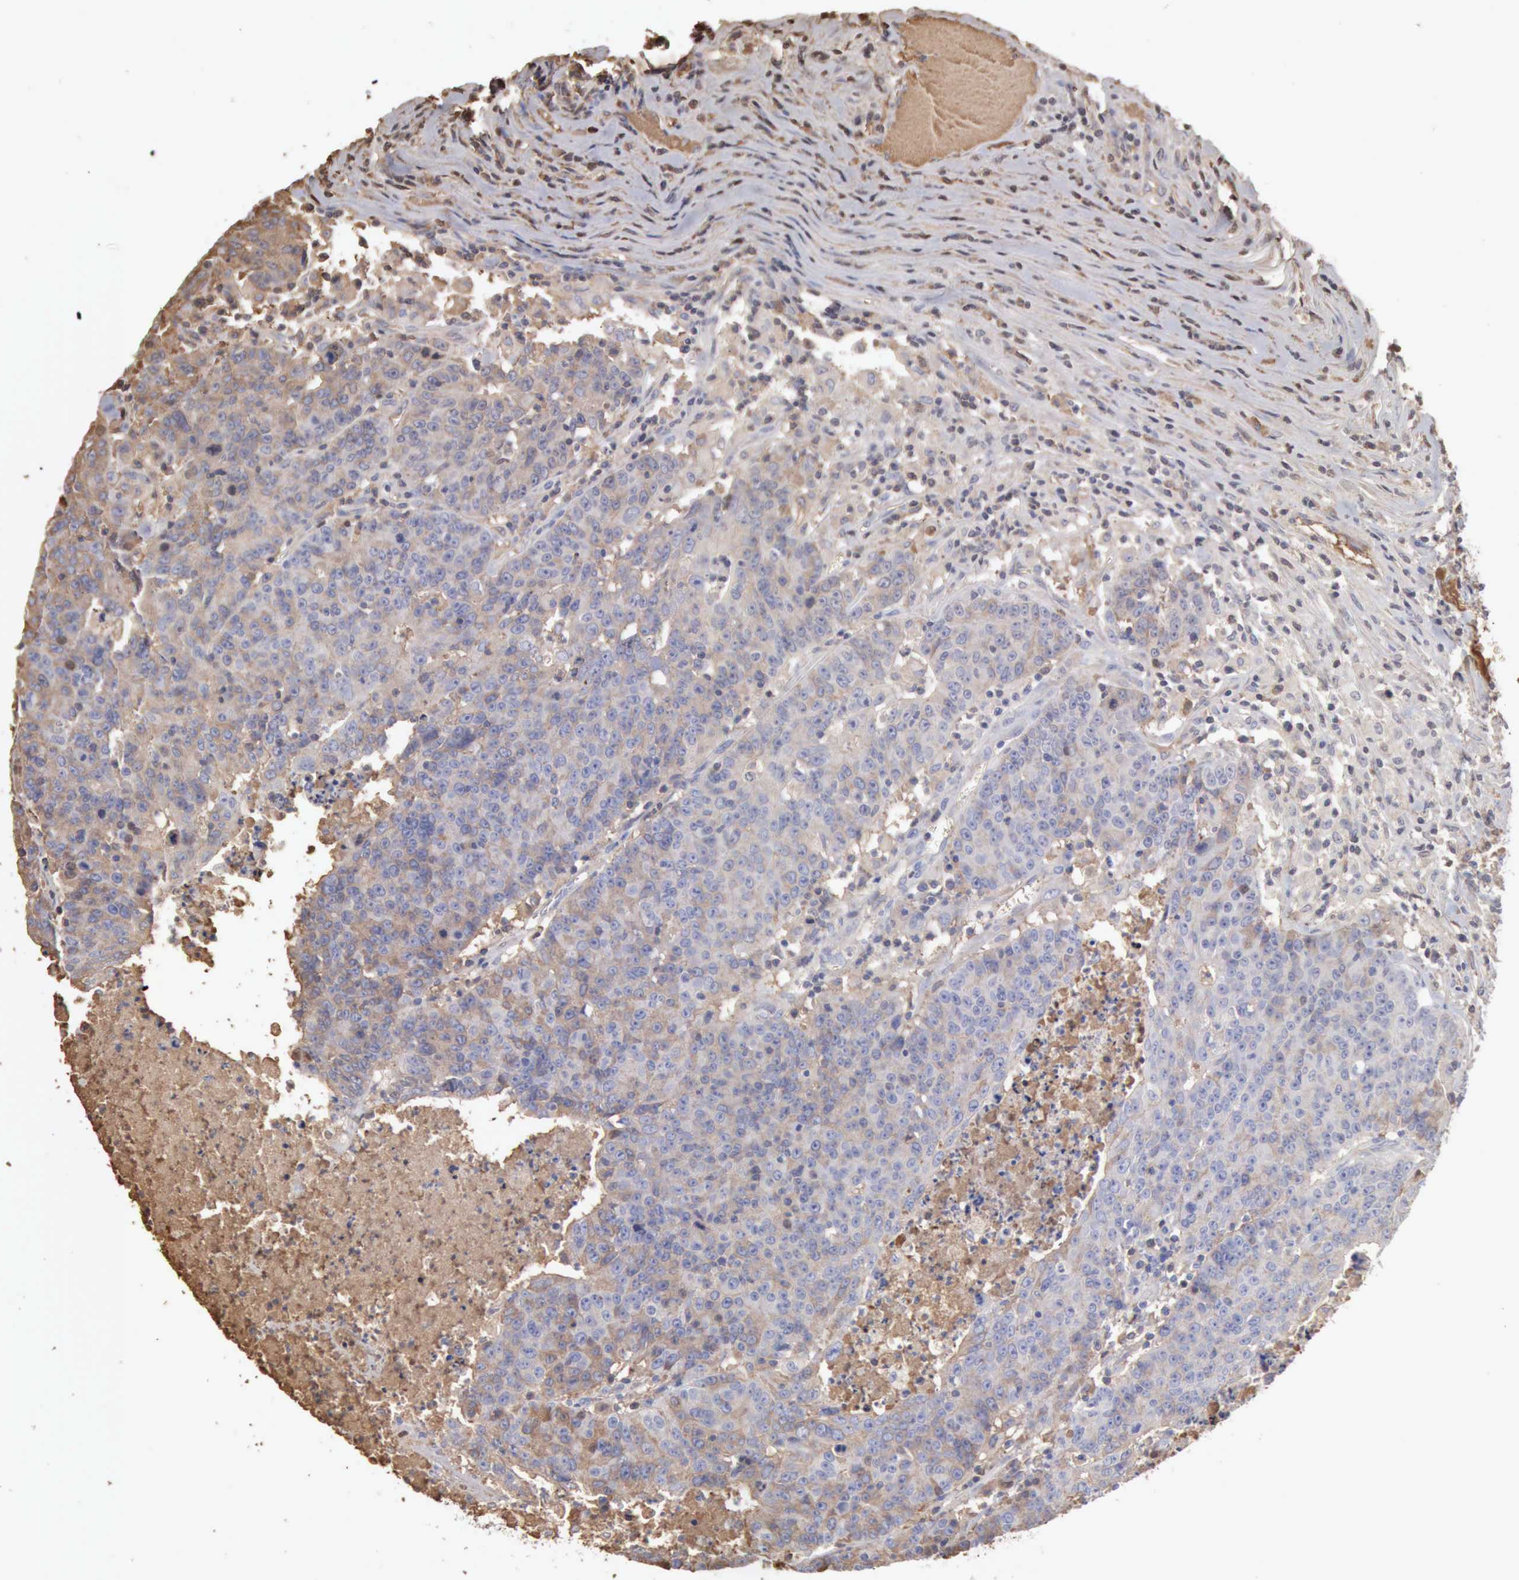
{"staining": {"intensity": "weak", "quantity": "<25%", "location": "cytoplasmic/membranous"}, "tissue": "colorectal cancer", "cell_type": "Tumor cells", "image_type": "cancer", "snomed": [{"axis": "morphology", "description": "Adenocarcinoma, NOS"}, {"axis": "topography", "description": "Colon"}], "caption": "Histopathology image shows no protein expression in tumor cells of adenocarcinoma (colorectal) tissue.", "gene": "SERPINA1", "patient": {"sex": "female", "age": 53}}